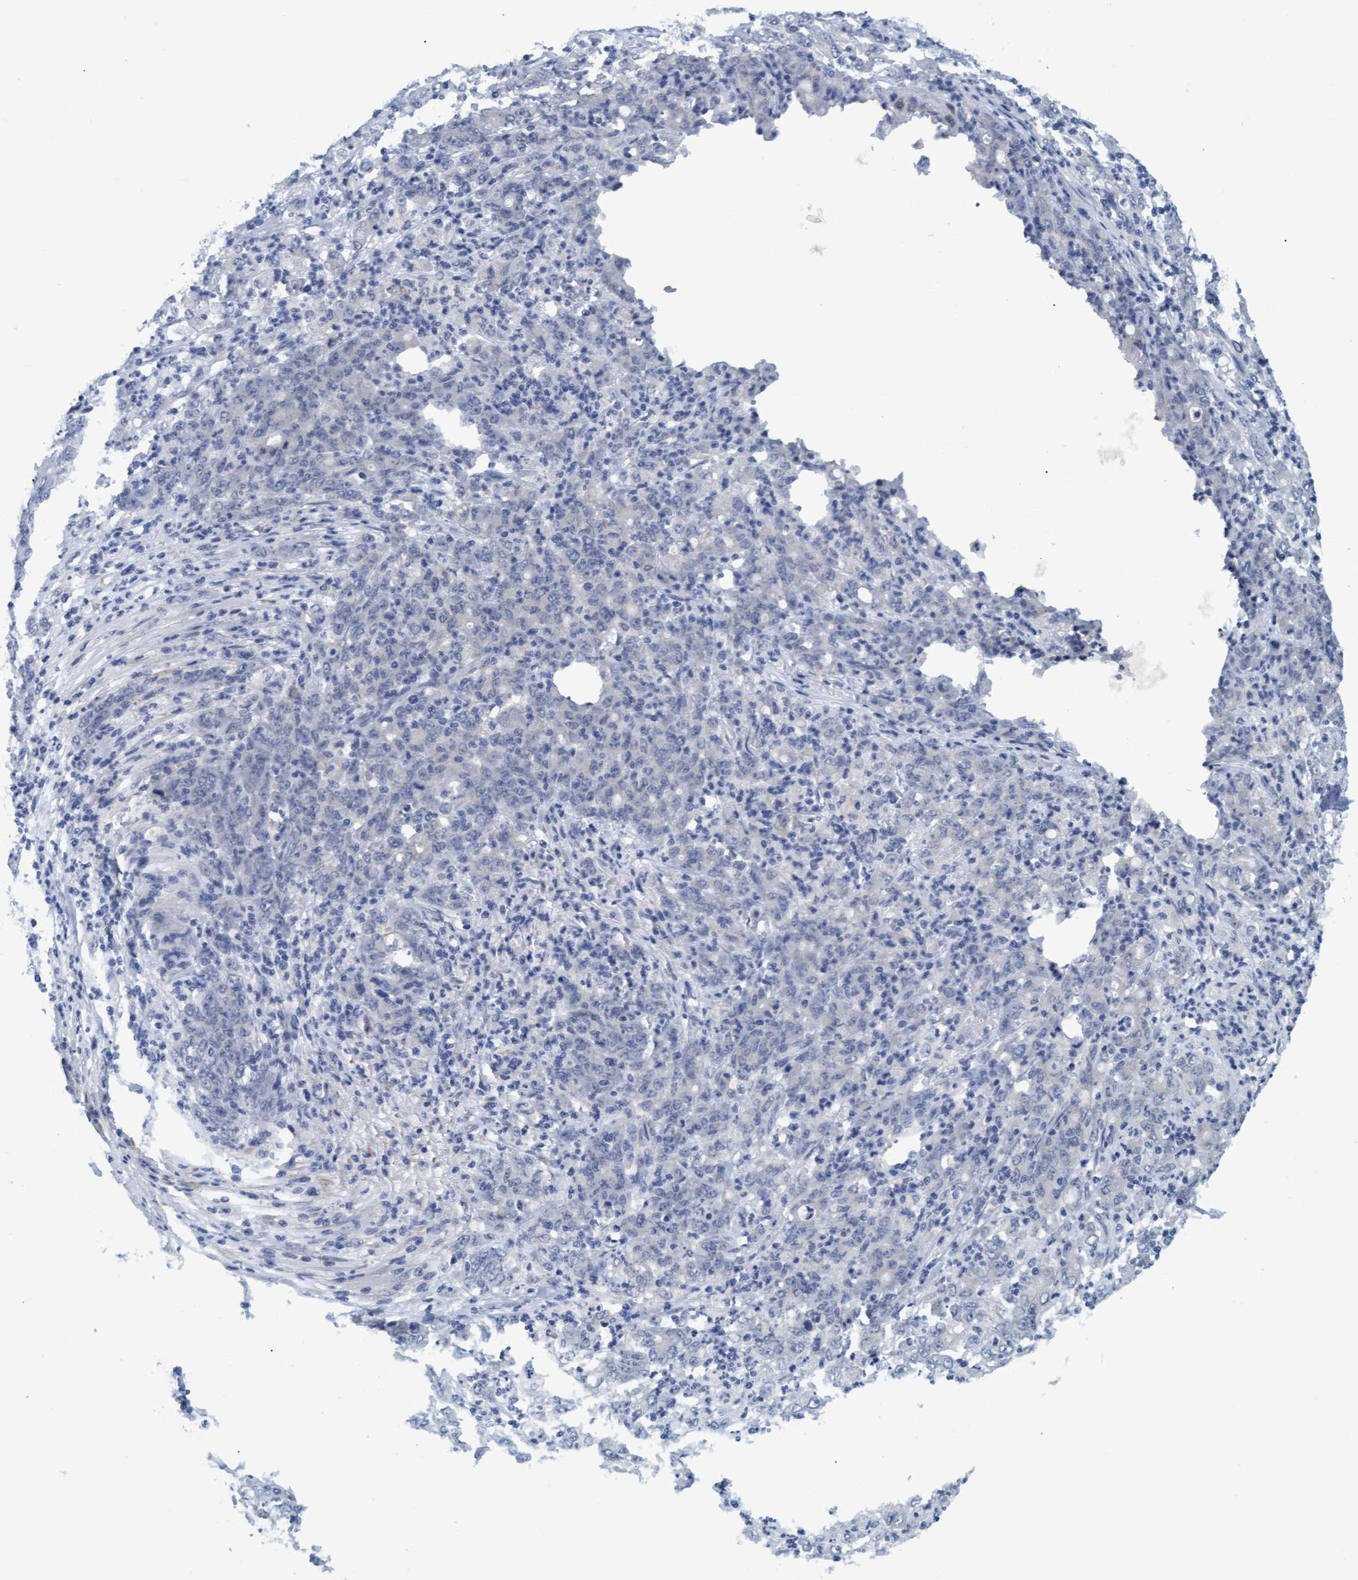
{"staining": {"intensity": "negative", "quantity": "none", "location": "none"}, "tissue": "stomach cancer", "cell_type": "Tumor cells", "image_type": "cancer", "snomed": [{"axis": "morphology", "description": "Adenocarcinoma, NOS"}, {"axis": "topography", "description": "Stomach, lower"}], "caption": "IHC photomicrograph of neoplastic tissue: human stomach adenocarcinoma stained with DAB (3,3'-diaminobenzidine) shows no significant protein expression in tumor cells. The staining is performed using DAB brown chromogen with nuclei counter-stained in using hematoxylin.", "gene": "SSTR3", "patient": {"sex": "female", "age": 71}}